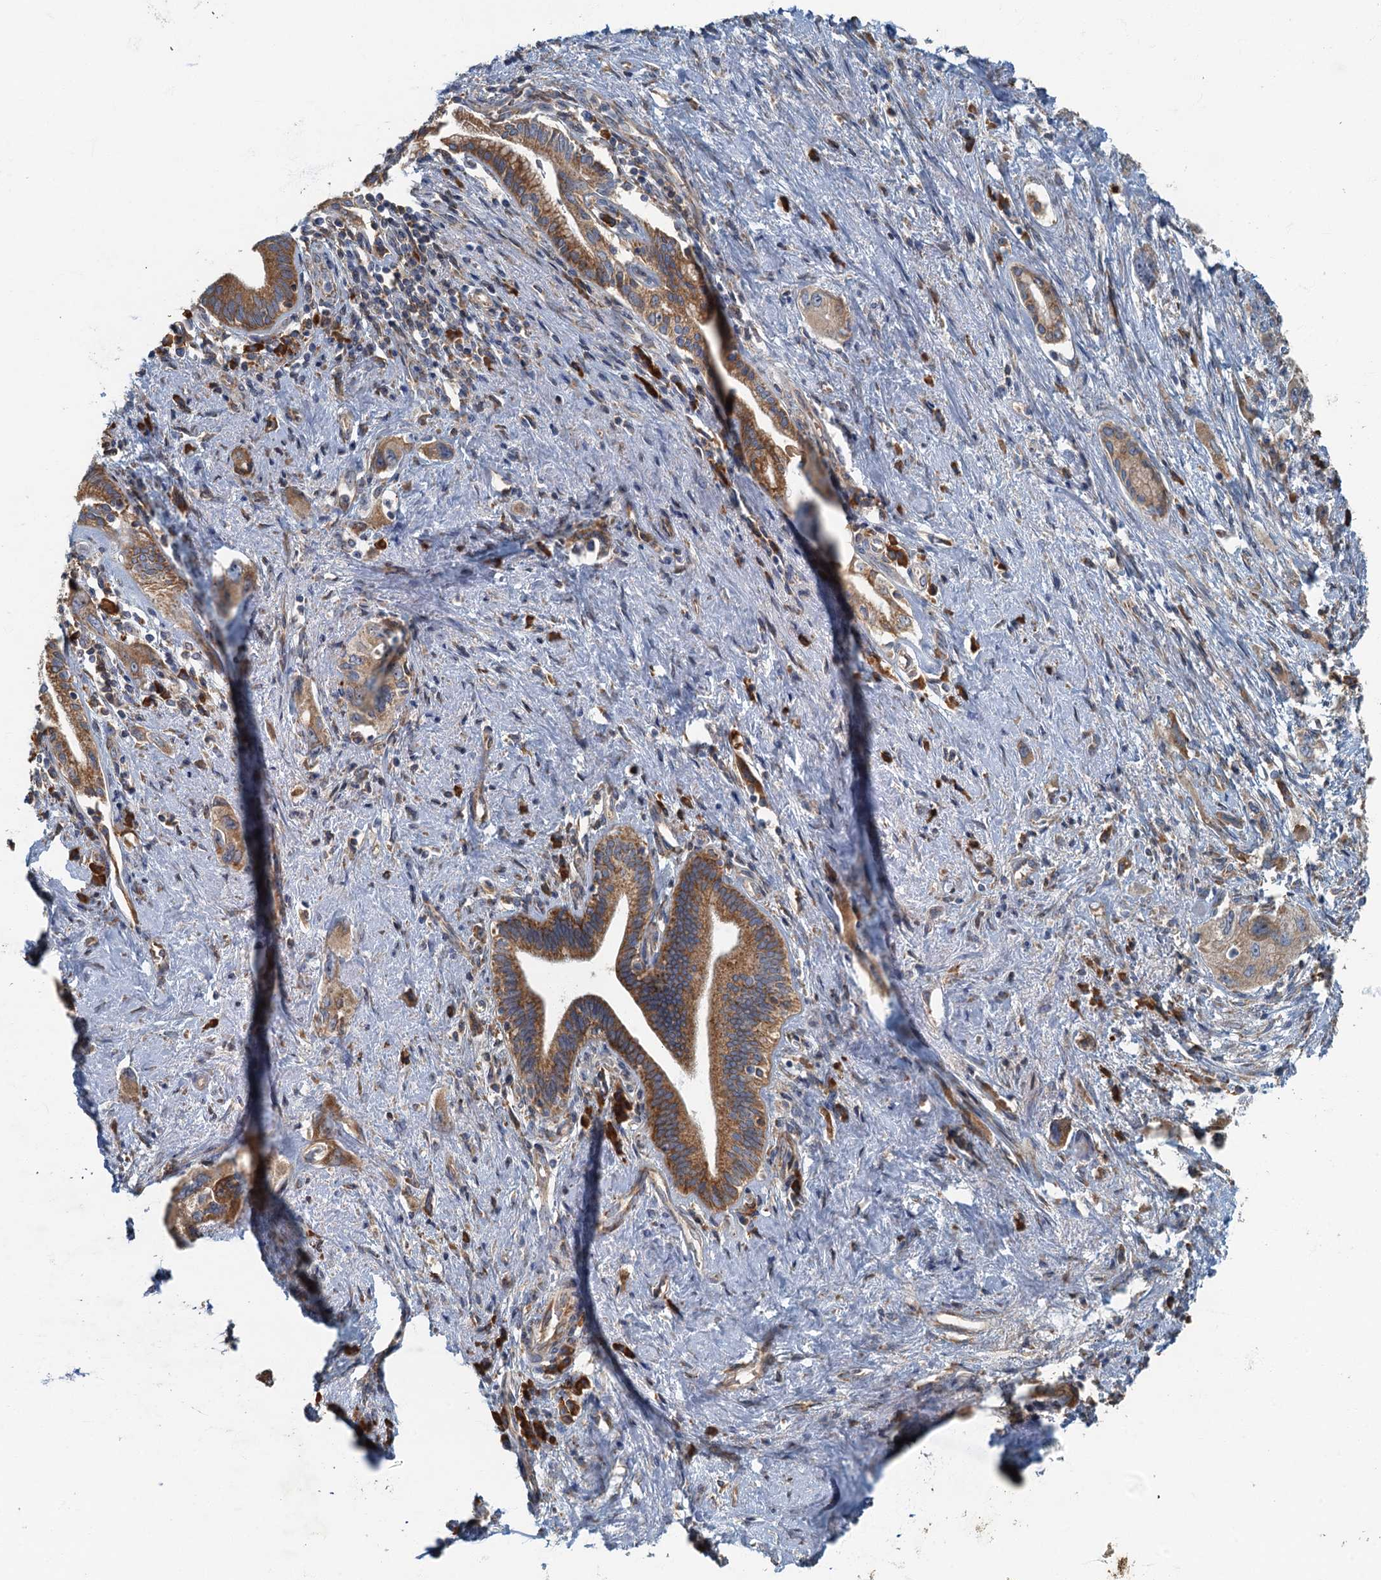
{"staining": {"intensity": "moderate", "quantity": ">75%", "location": "cytoplasmic/membranous"}, "tissue": "pancreatic cancer", "cell_type": "Tumor cells", "image_type": "cancer", "snomed": [{"axis": "morphology", "description": "Adenocarcinoma, NOS"}, {"axis": "topography", "description": "Pancreas"}], "caption": "High-power microscopy captured an immunohistochemistry micrograph of adenocarcinoma (pancreatic), revealing moderate cytoplasmic/membranous staining in approximately >75% of tumor cells.", "gene": "SPDYC", "patient": {"sex": "female", "age": 73}}